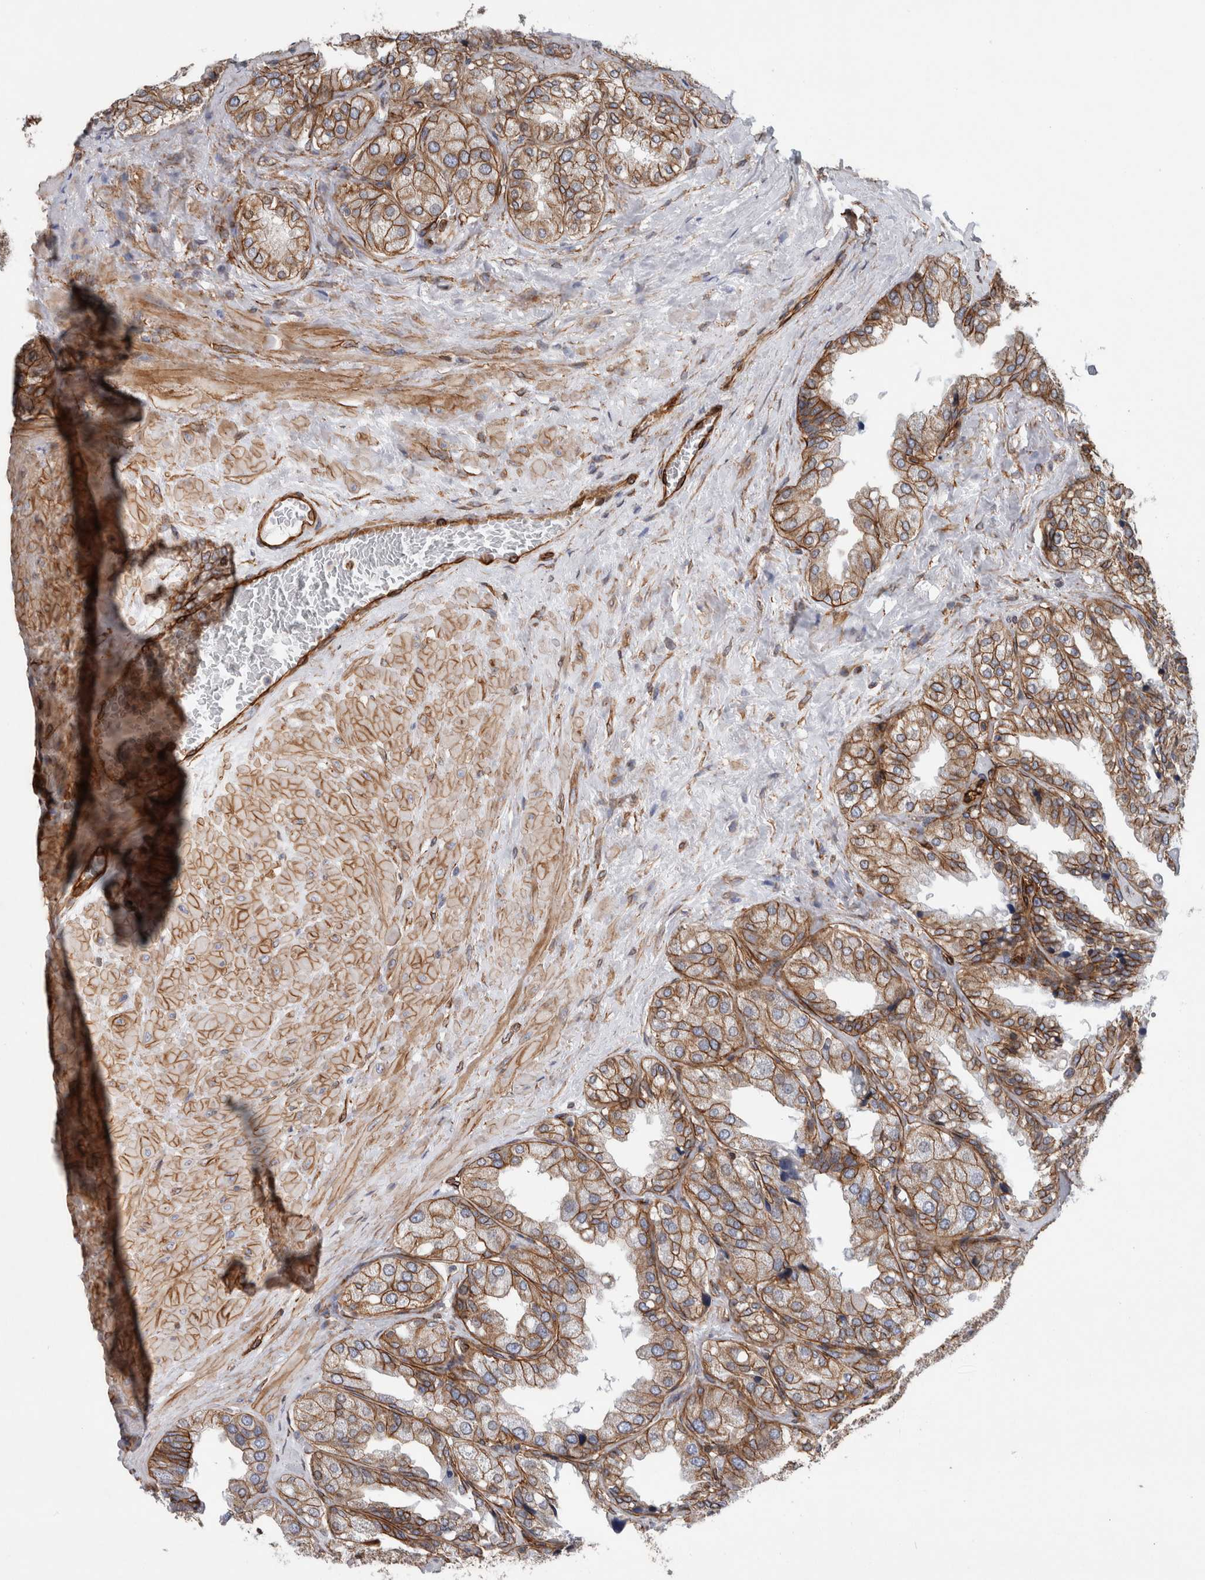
{"staining": {"intensity": "strong", "quantity": ">75%", "location": "cytoplasmic/membranous"}, "tissue": "seminal vesicle", "cell_type": "Glandular cells", "image_type": "normal", "snomed": [{"axis": "morphology", "description": "Normal tissue, NOS"}, {"axis": "topography", "description": "Prostate"}, {"axis": "topography", "description": "Seminal veicle"}], "caption": "This micrograph displays IHC staining of unremarkable human seminal vesicle, with high strong cytoplasmic/membranous staining in approximately >75% of glandular cells.", "gene": "PLEC", "patient": {"sex": "male", "age": 51}}